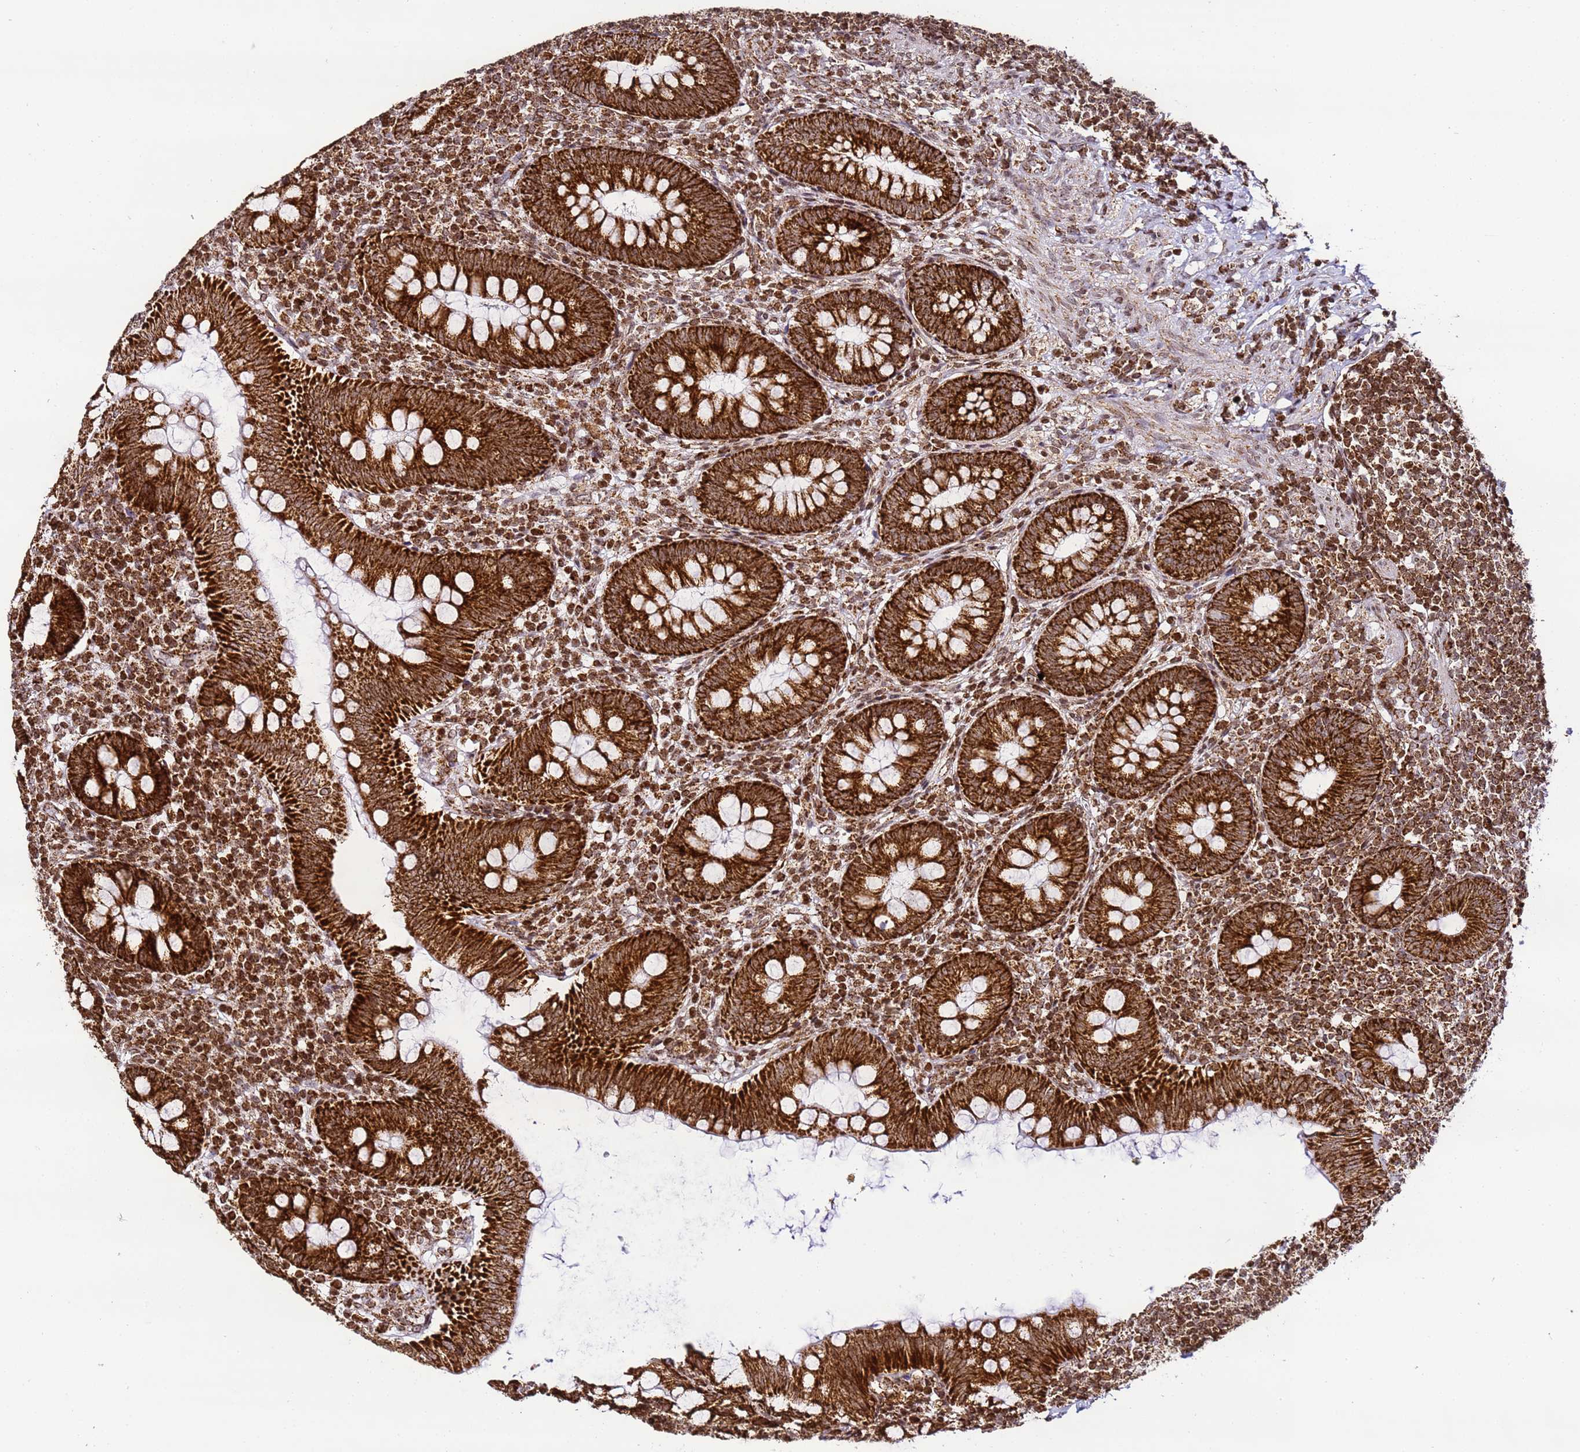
{"staining": {"intensity": "strong", "quantity": ">75%", "location": "cytoplasmic/membranous"}, "tissue": "appendix", "cell_type": "Glandular cells", "image_type": "normal", "snomed": [{"axis": "morphology", "description": "Normal tissue, NOS"}, {"axis": "topography", "description": "Appendix"}], "caption": "Immunohistochemical staining of benign appendix reveals strong cytoplasmic/membranous protein positivity in about >75% of glandular cells.", "gene": "HSPE1", "patient": {"sex": "male", "age": 14}}